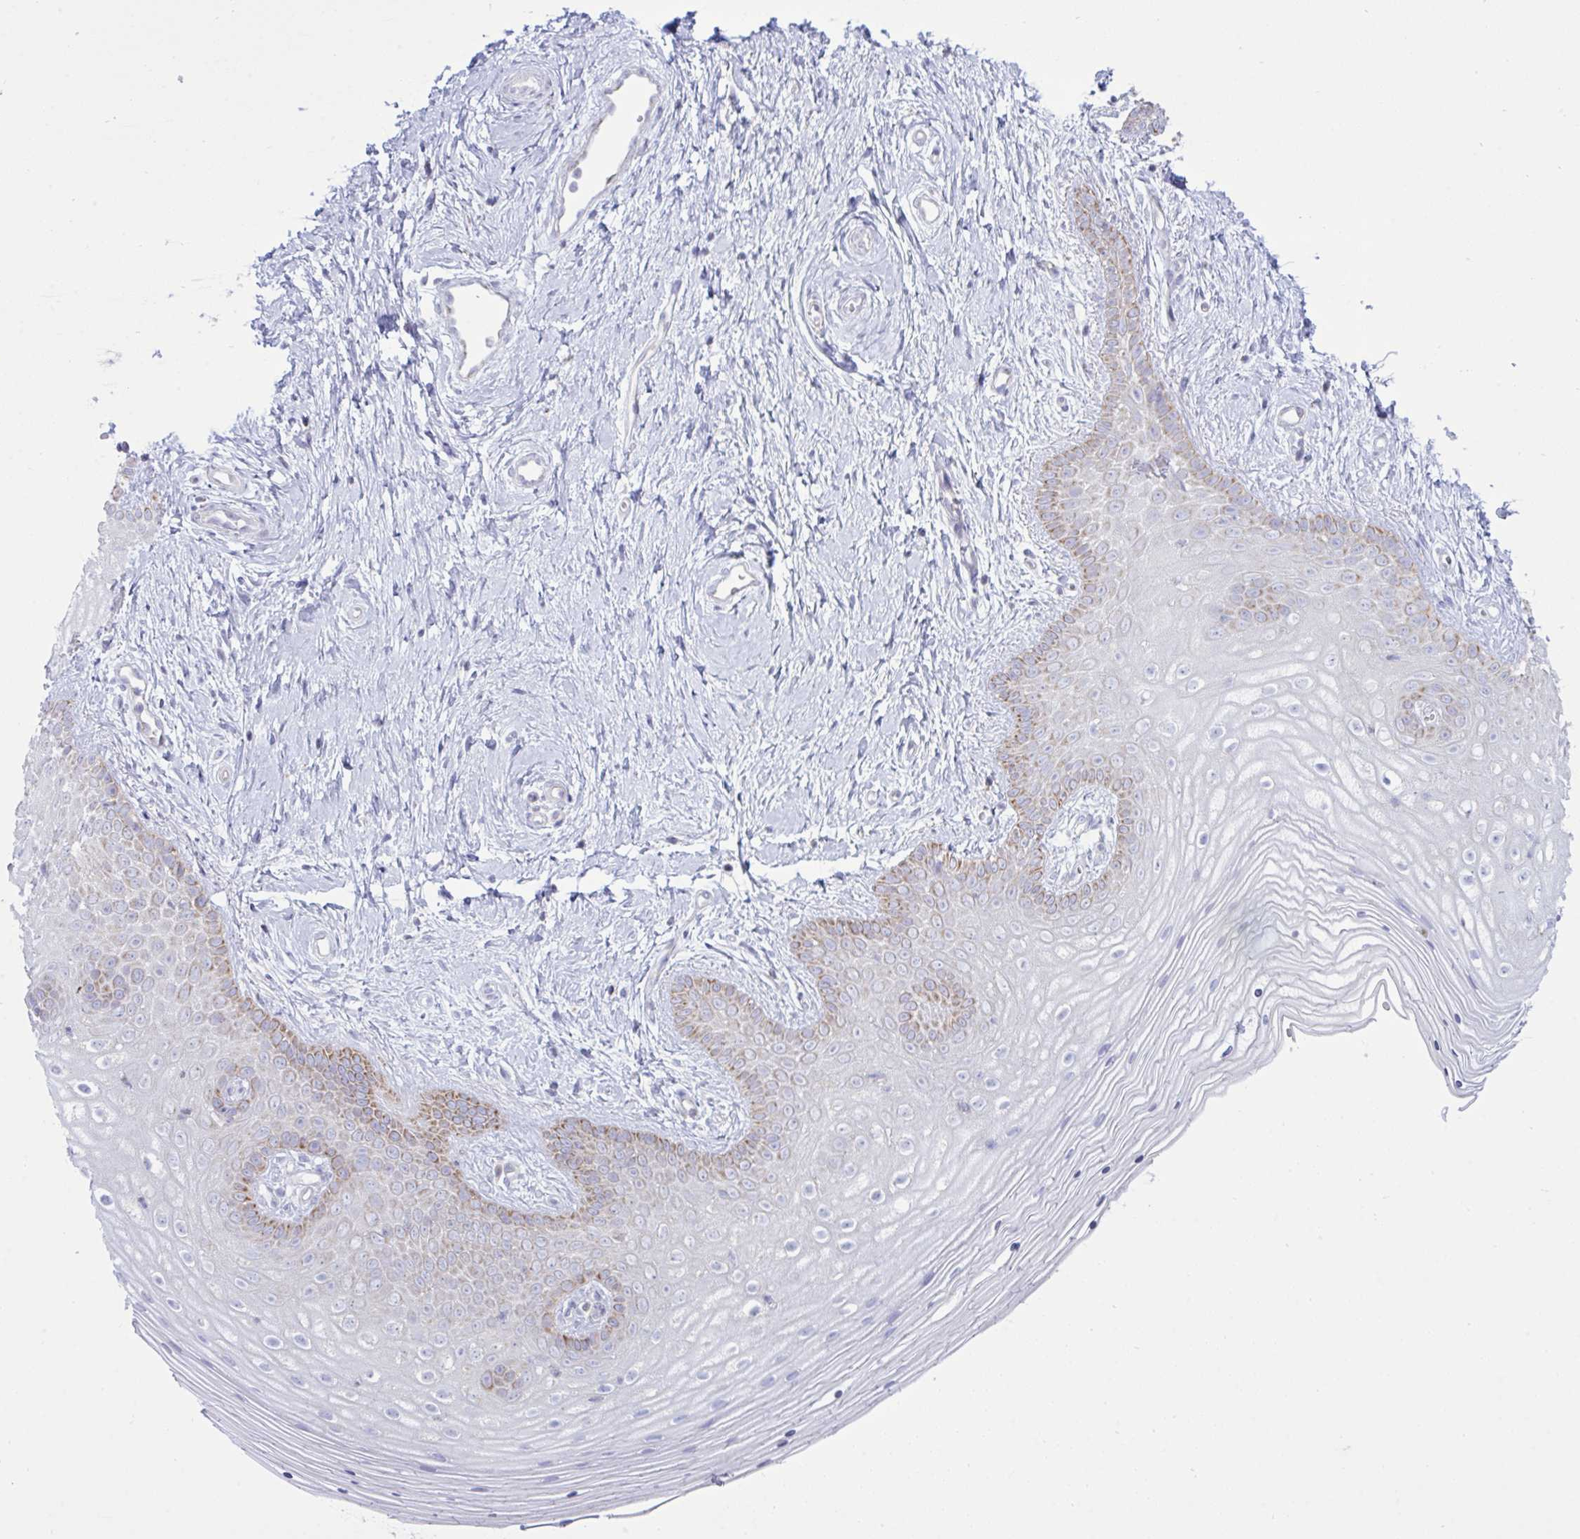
{"staining": {"intensity": "weak", "quantity": "<25%", "location": "cytoplasmic/membranous"}, "tissue": "vagina", "cell_type": "Squamous epithelial cells", "image_type": "normal", "snomed": [{"axis": "morphology", "description": "Normal tissue, NOS"}, {"axis": "topography", "description": "Vagina"}], "caption": "Immunohistochemistry photomicrograph of normal vagina: vagina stained with DAB (3,3'-diaminobenzidine) demonstrates no significant protein positivity in squamous epithelial cells. The staining was performed using DAB to visualize the protein expression in brown, while the nuclei were stained in blue with hematoxylin (Magnification: 20x).", "gene": "HSPE1", "patient": {"sex": "female", "age": 38}}